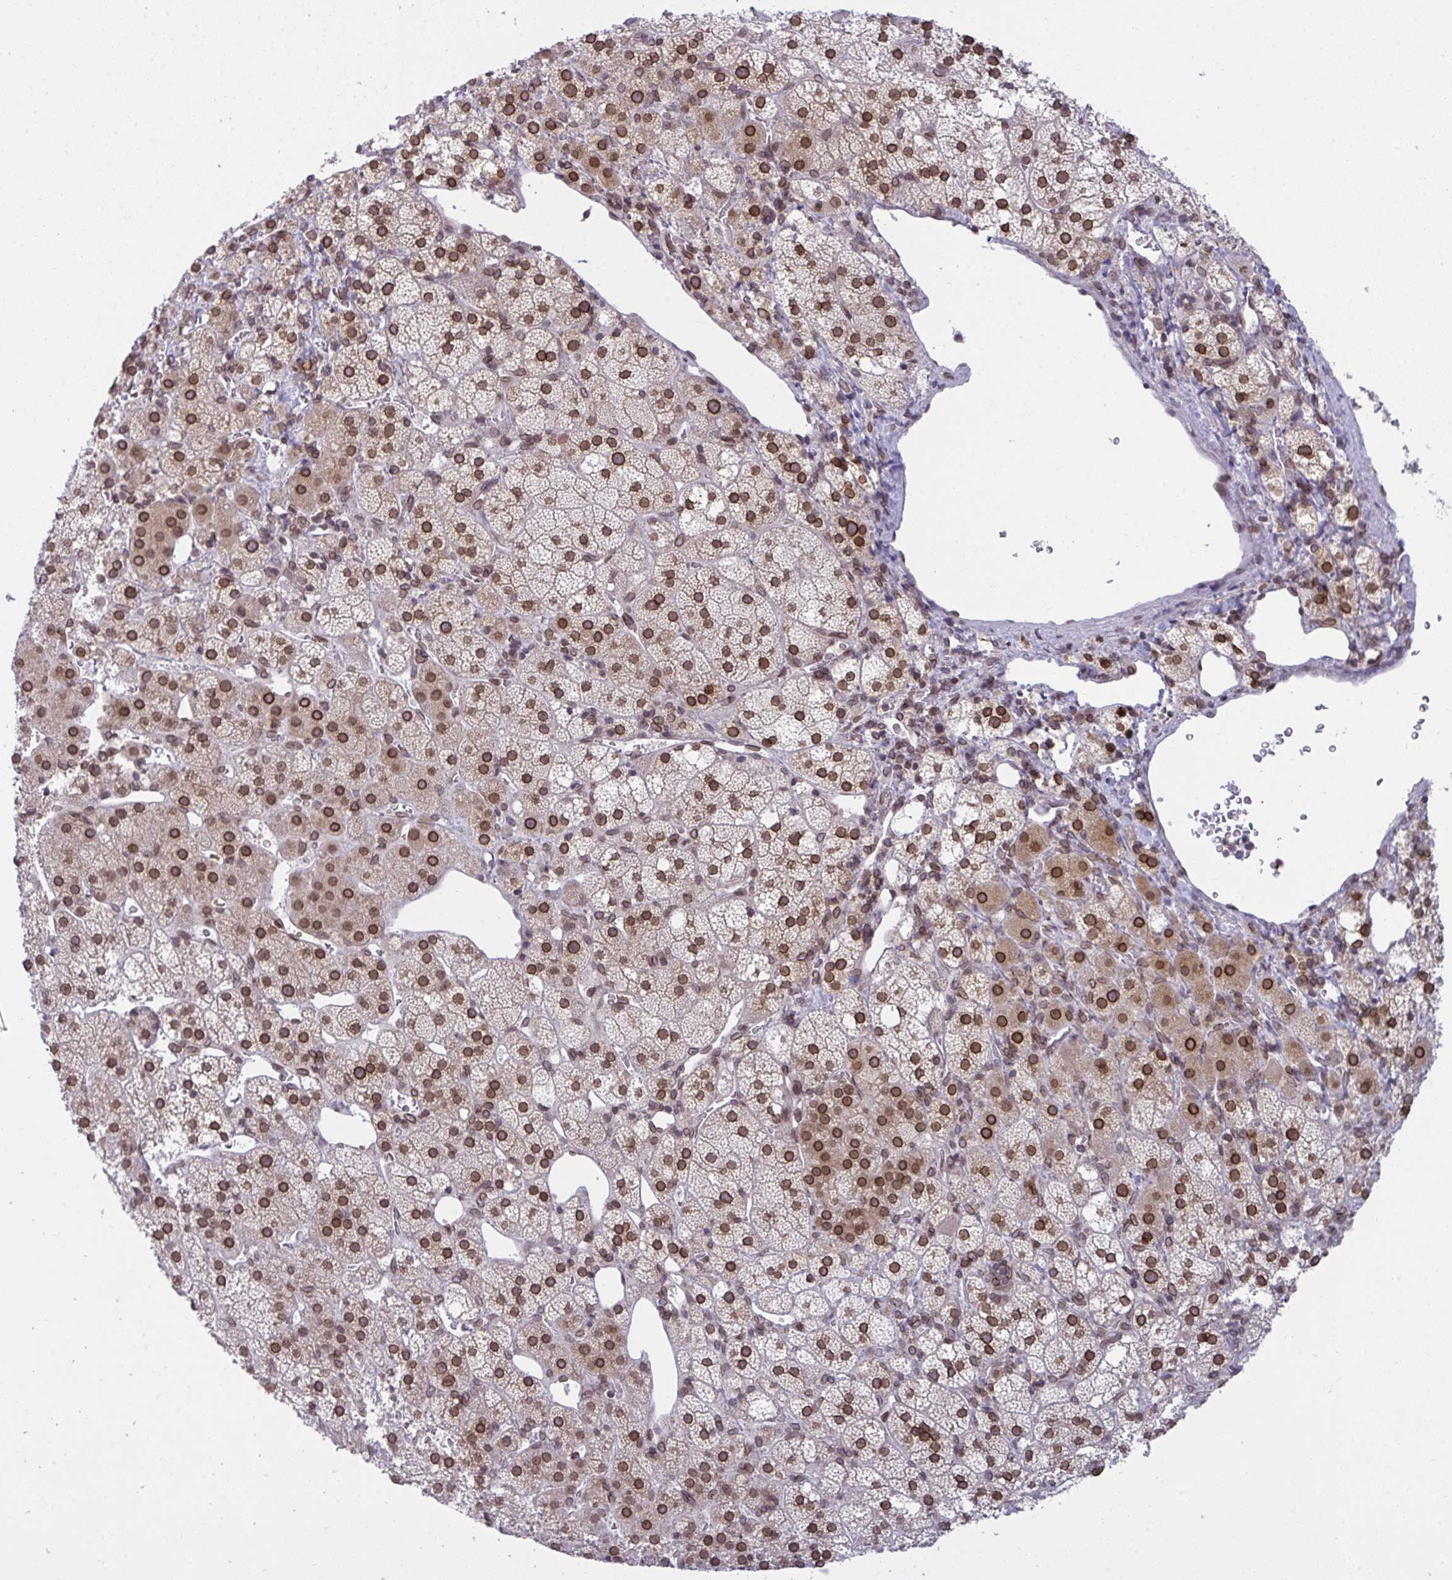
{"staining": {"intensity": "strong", "quantity": "25%-75%", "location": "cytoplasmic/membranous,nuclear"}, "tissue": "adrenal gland", "cell_type": "Glandular cells", "image_type": "normal", "snomed": [{"axis": "morphology", "description": "Normal tissue, NOS"}, {"axis": "topography", "description": "Adrenal gland"}], "caption": "Immunohistochemistry (IHC) of benign adrenal gland displays high levels of strong cytoplasmic/membranous,nuclear staining in about 25%-75% of glandular cells.", "gene": "RANBP2", "patient": {"sex": "male", "age": 53}}